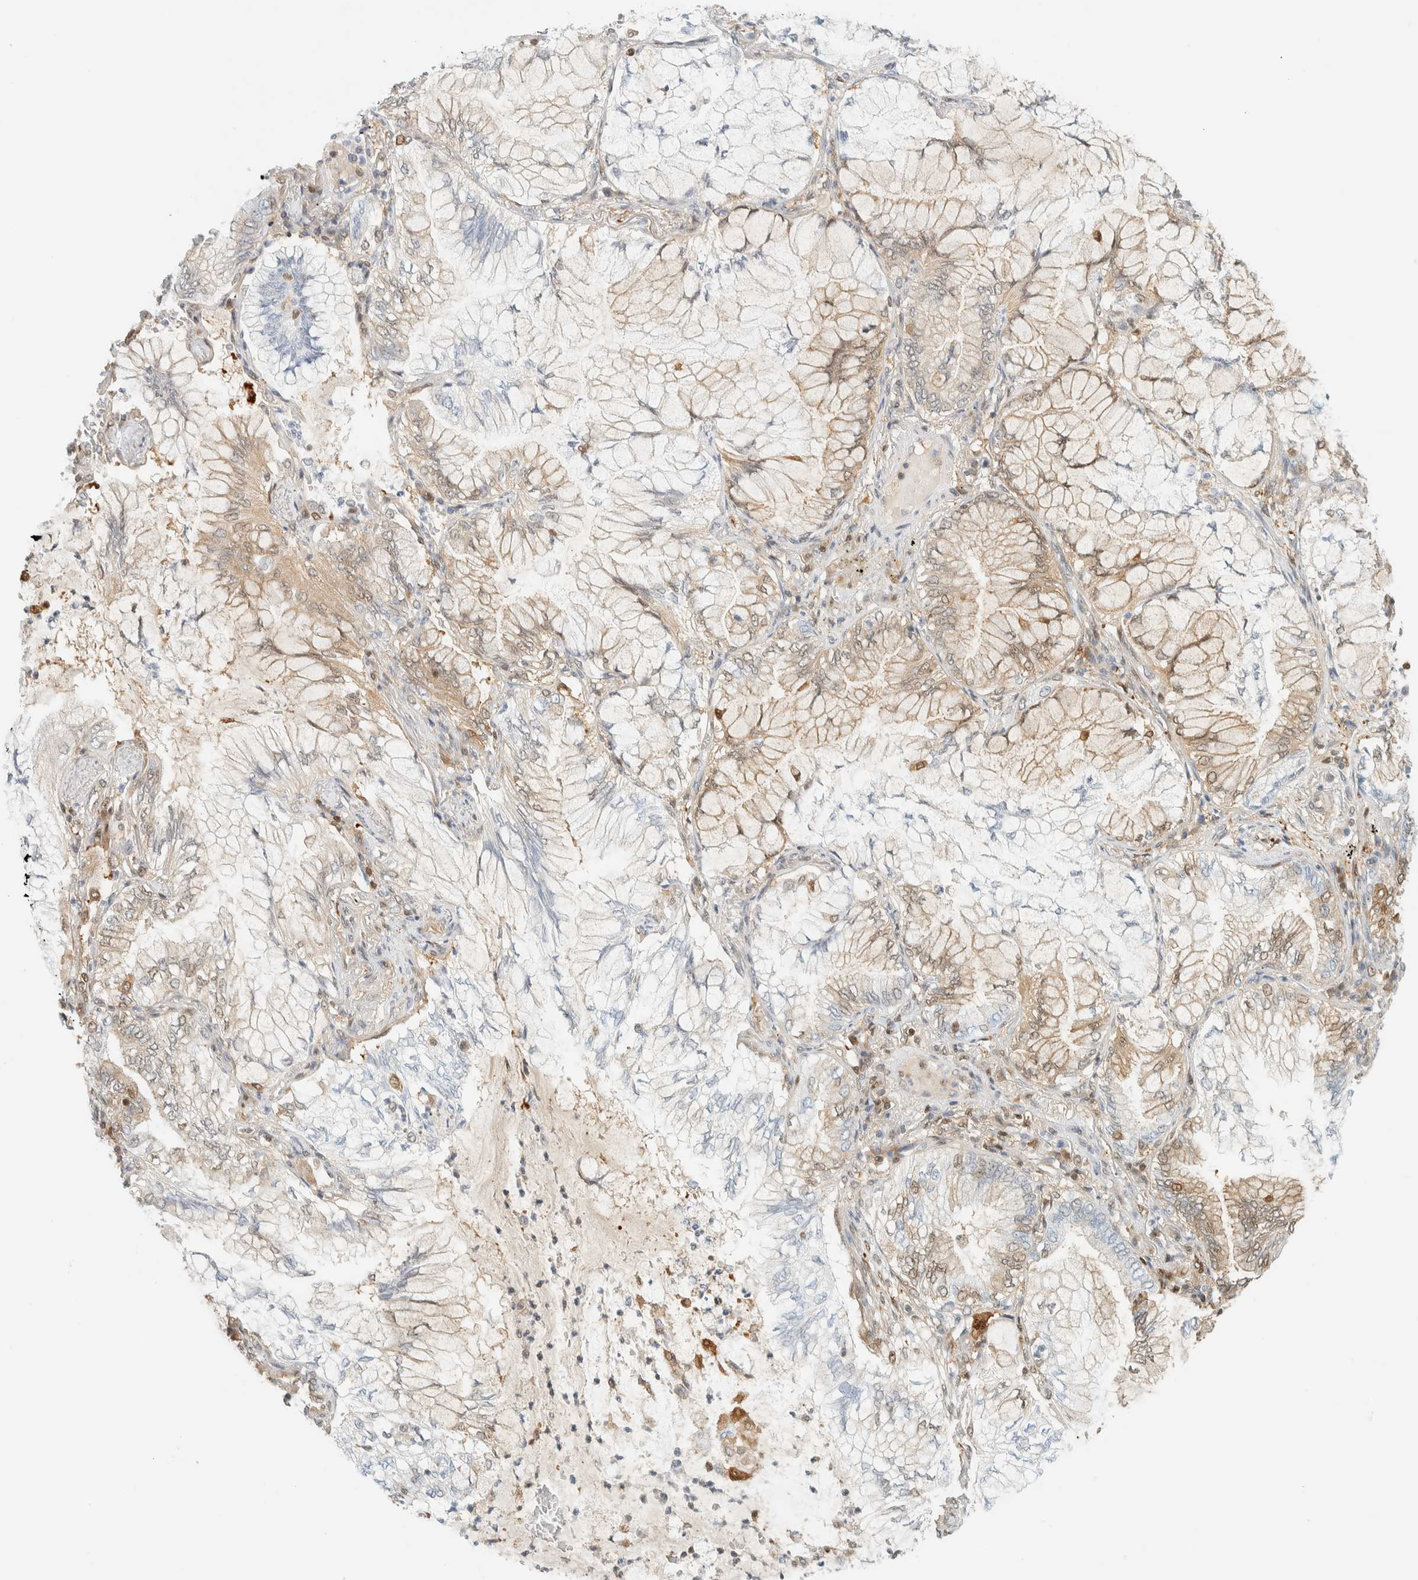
{"staining": {"intensity": "moderate", "quantity": "<25%", "location": "cytoplasmic/membranous,nuclear"}, "tissue": "lung cancer", "cell_type": "Tumor cells", "image_type": "cancer", "snomed": [{"axis": "morphology", "description": "Adenocarcinoma, NOS"}, {"axis": "topography", "description": "Lung"}], "caption": "About <25% of tumor cells in lung cancer display moderate cytoplasmic/membranous and nuclear protein expression as visualized by brown immunohistochemical staining.", "gene": "ZBTB37", "patient": {"sex": "female", "age": 70}}